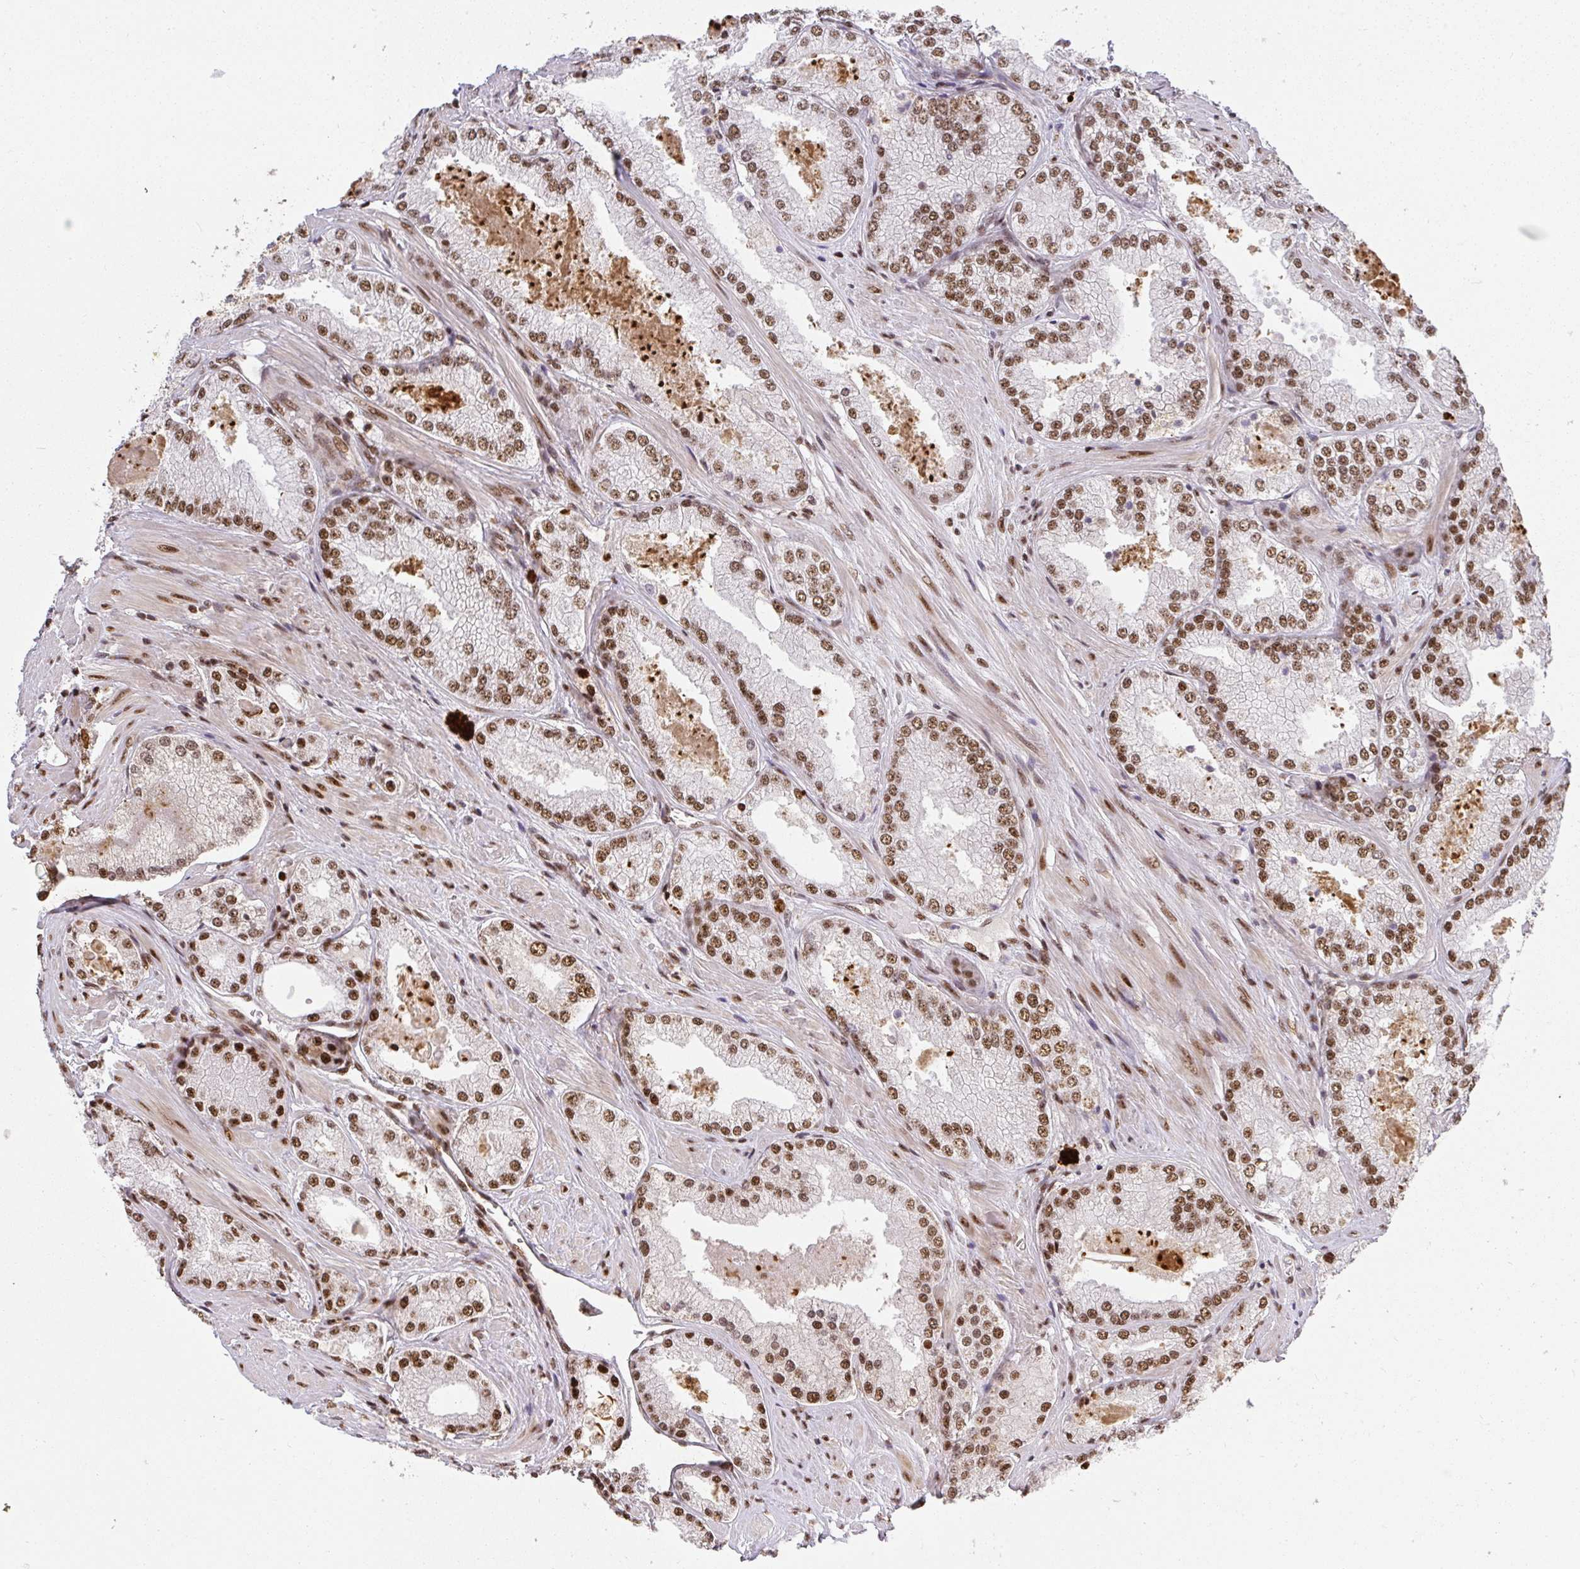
{"staining": {"intensity": "moderate", "quantity": ">75%", "location": "nuclear"}, "tissue": "prostate cancer", "cell_type": "Tumor cells", "image_type": "cancer", "snomed": [{"axis": "morphology", "description": "Adenocarcinoma, Low grade"}, {"axis": "topography", "description": "Prostate"}], "caption": "Tumor cells demonstrate medium levels of moderate nuclear expression in about >75% of cells in prostate low-grade adenocarcinoma.", "gene": "U2AF1", "patient": {"sex": "male", "age": 68}}